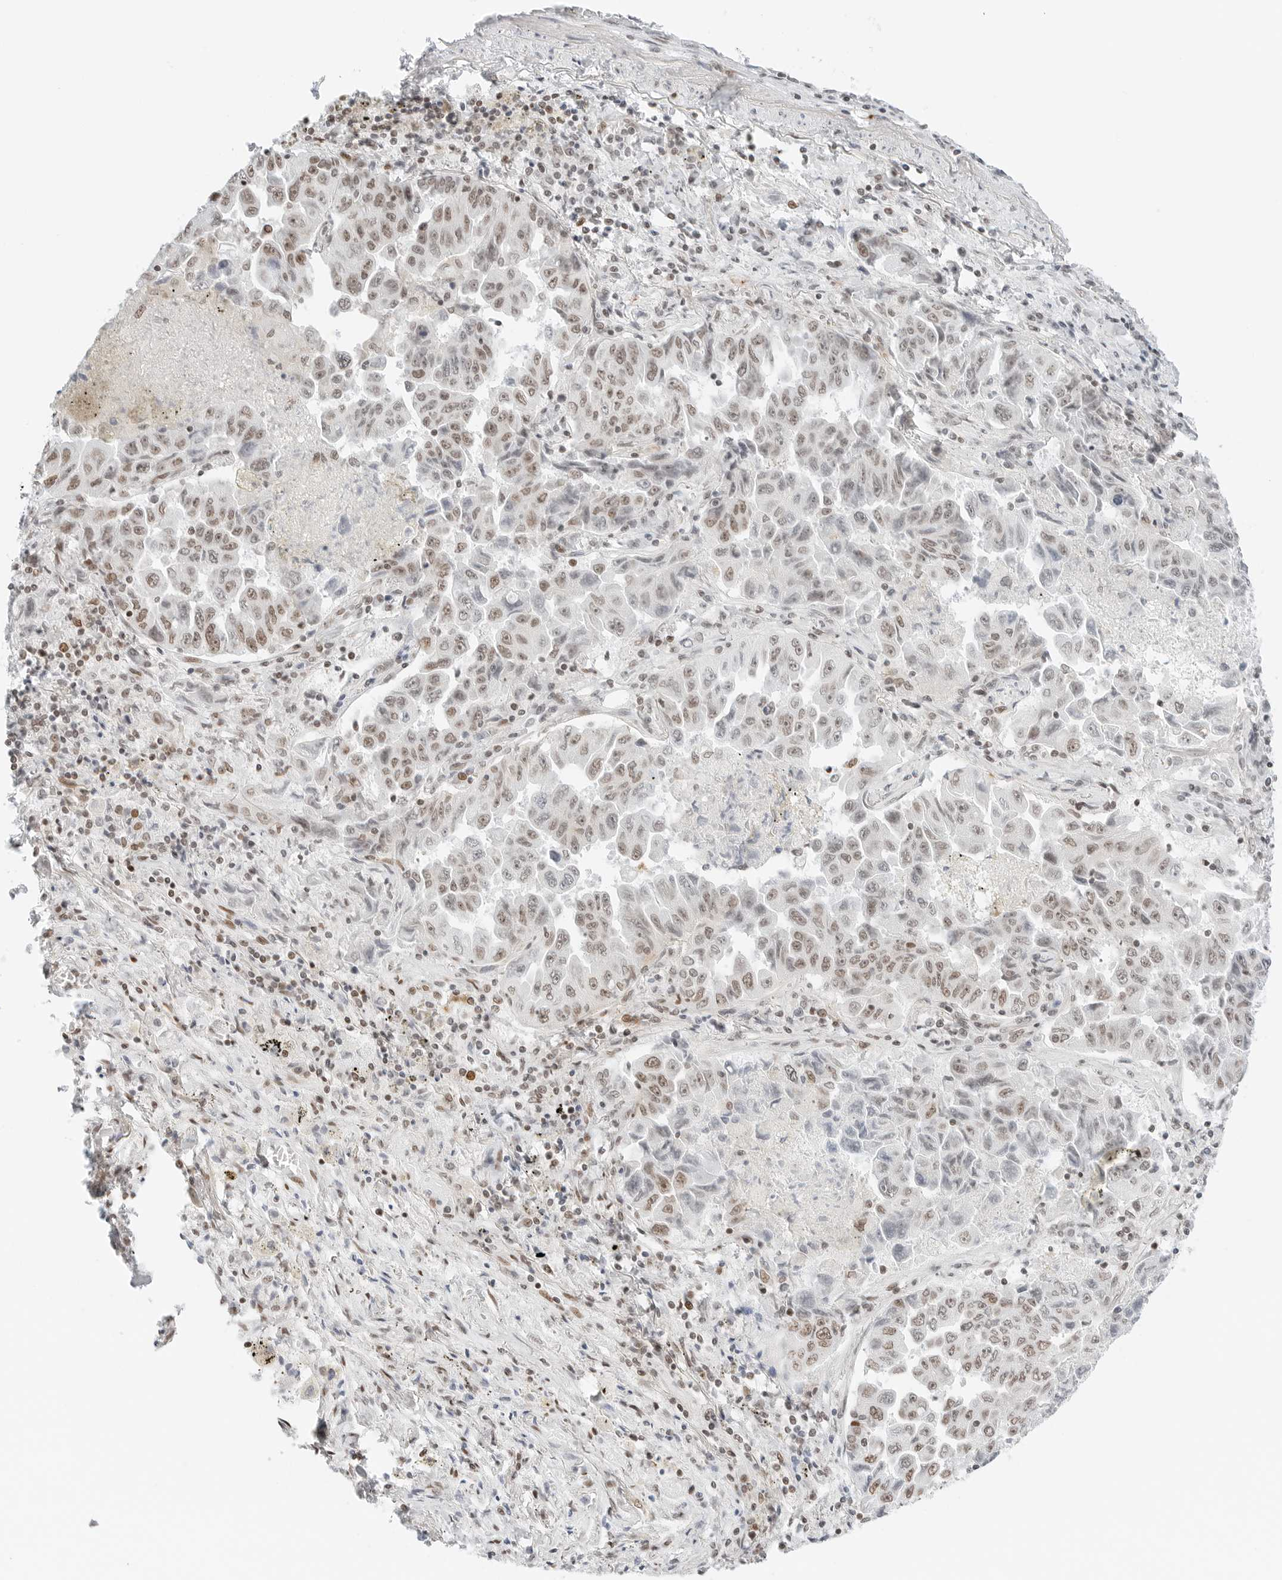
{"staining": {"intensity": "weak", "quantity": "25%-75%", "location": "nuclear"}, "tissue": "lung cancer", "cell_type": "Tumor cells", "image_type": "cancer", "snomed": [{"axis": "morphology", "description": "Adenocarcinoma, NOS"}, {"axis": "topography", "description": "Lung"}], "caption": "Protein staining reveals weak nuclear expression in approximately 25%-75% of tumor cells in lung adenocarcinoma.", "gene": "CRTC2", "patient": {"sex": "female", "age": 51}}